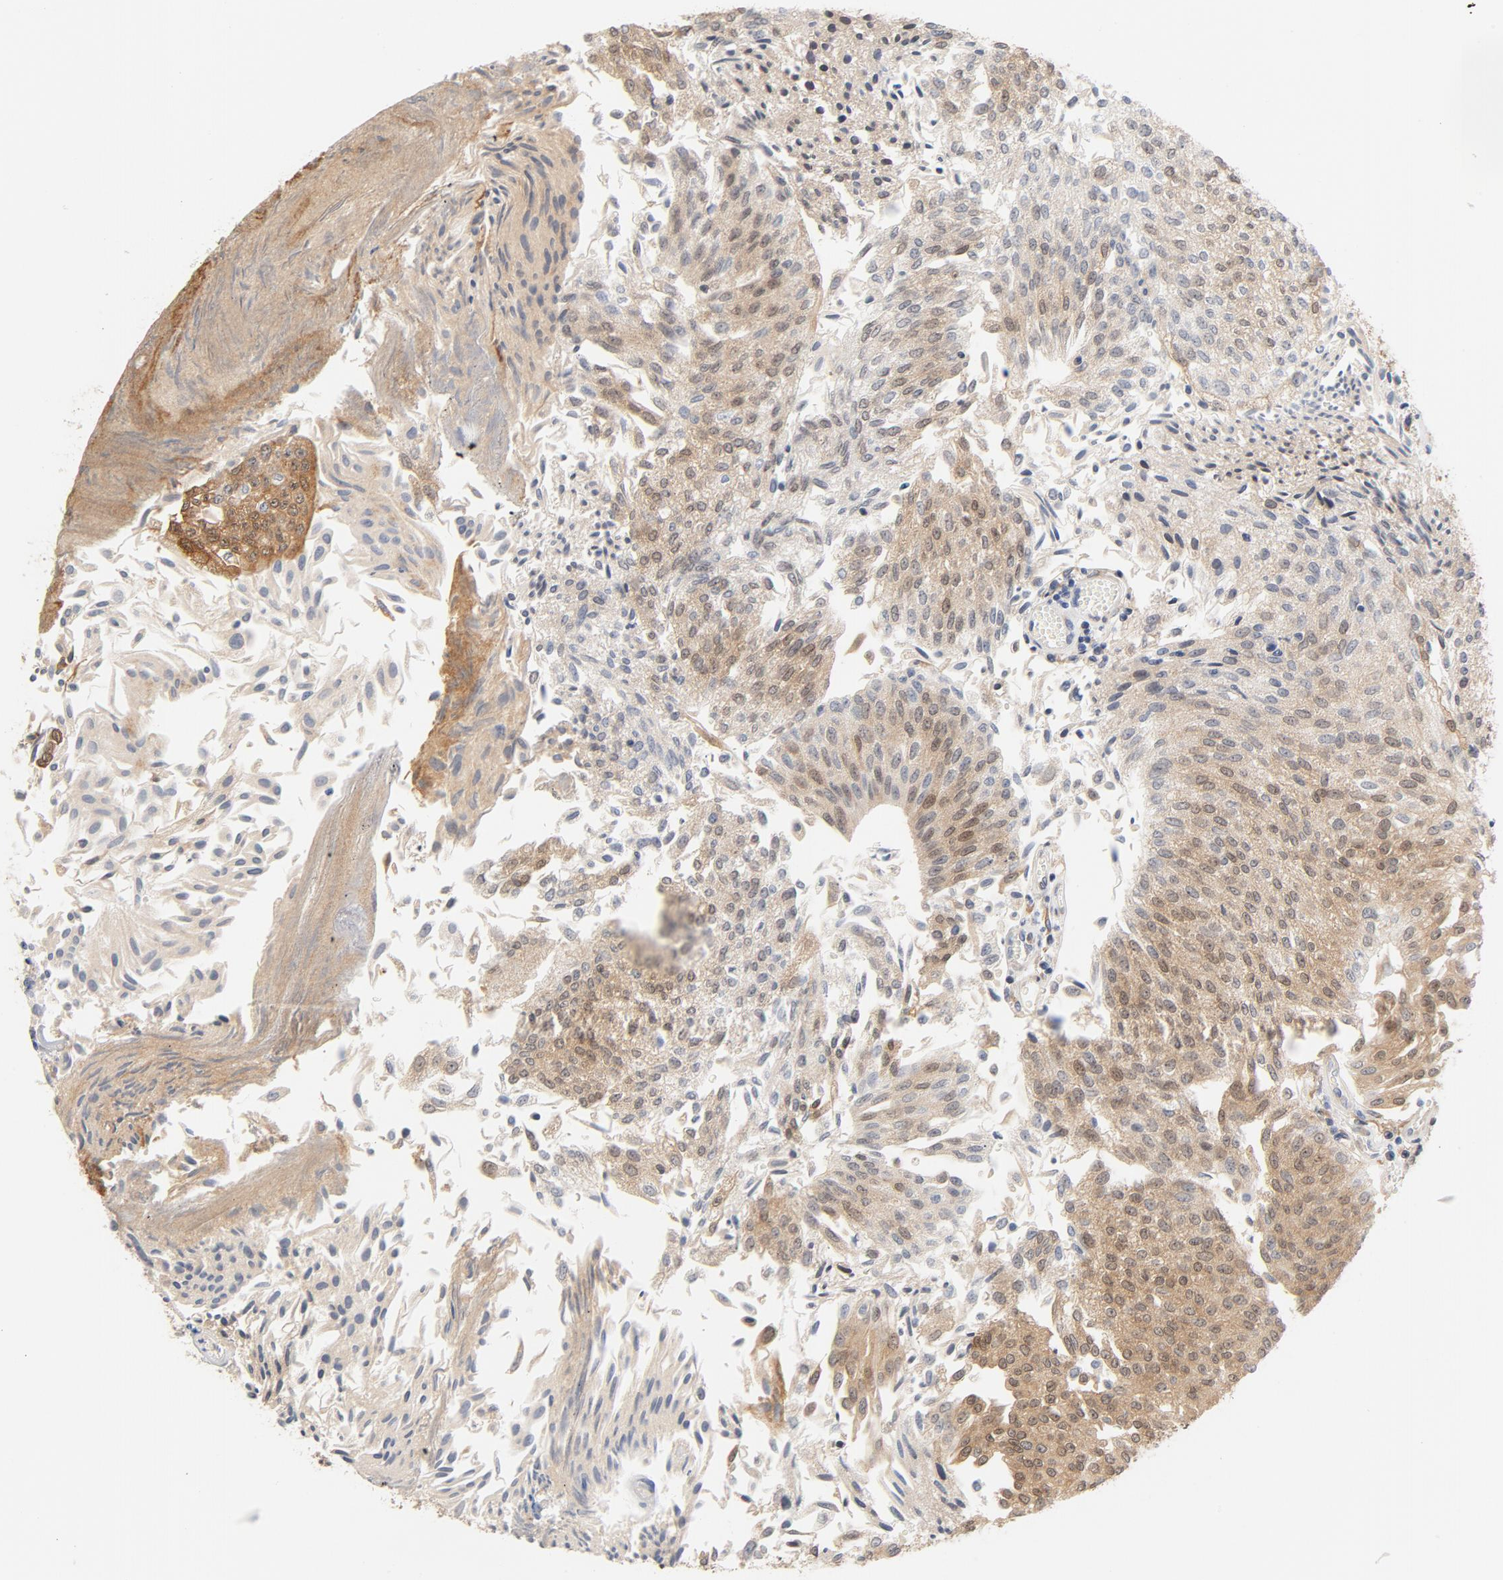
{"staining": {"intensity": "moderate", "quantity": ">75%", "location": "cytoplasmic/membranous,nuclear"}, "tissue": "urothelial cancer", "cell_type": "Tumor cells", "image_type": "cancer", "snomed": [{"axis": "morphology", "description": "Urothelial carcinoma, Low grade"}, {"axis": "topography", "description": "Urinary bladder"}], "caption": "Urothelial carcinoma (low-grade) stained with IHC shows moderate cytoplasmic/membranous and nuclear staining in approximately >75% of tumor cells. (Brightfield microscopy of DAB IHC at high magnification).", "gene": "EIF4E", "patient": {"sex": "male", "age": 86}}